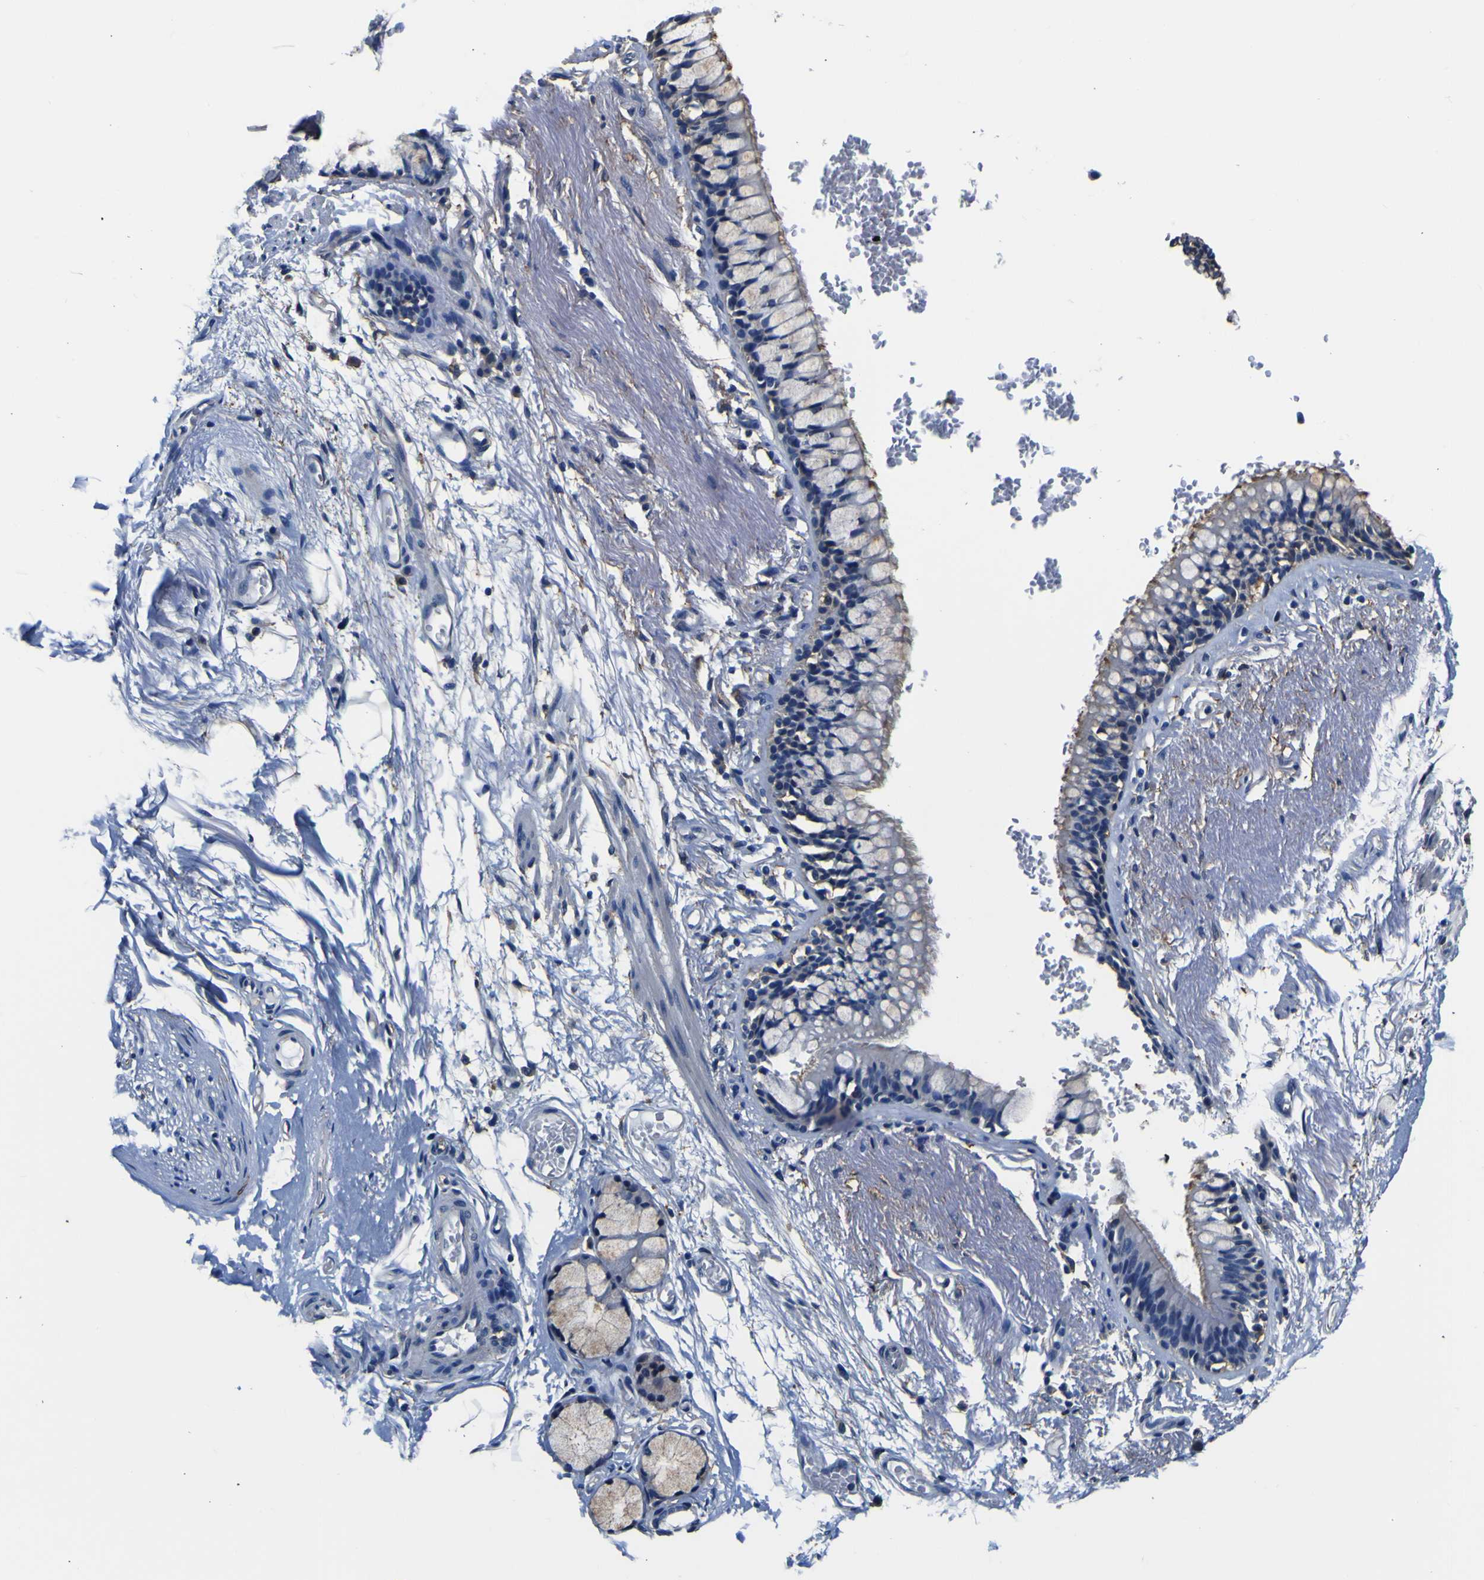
{"staining": {"intensity": "negative", "quantity": "none", "location": "none"}, "tissue": "adipose tissue", "cell_type": "Adipocytes", "image_type": "normal", "snomed": [{"axis": "morphology", "description": "Normal tissue, NOS"}, {"axis": "topography", "description": "Cartilage tissue"}, {"axis": "topography", "description": "Bronchus"}], "caption": "An immunohistochemistry (IHC) image of normal adipose tissue is shown. There is no staining in adipocytes of adipose tissue. (Brightfield microscopy of DAB (3,3'-diaminobenzidine) IHC at high magnification).", "gene": "PXDN", "patient": {"sex": "female", "age": 73}}